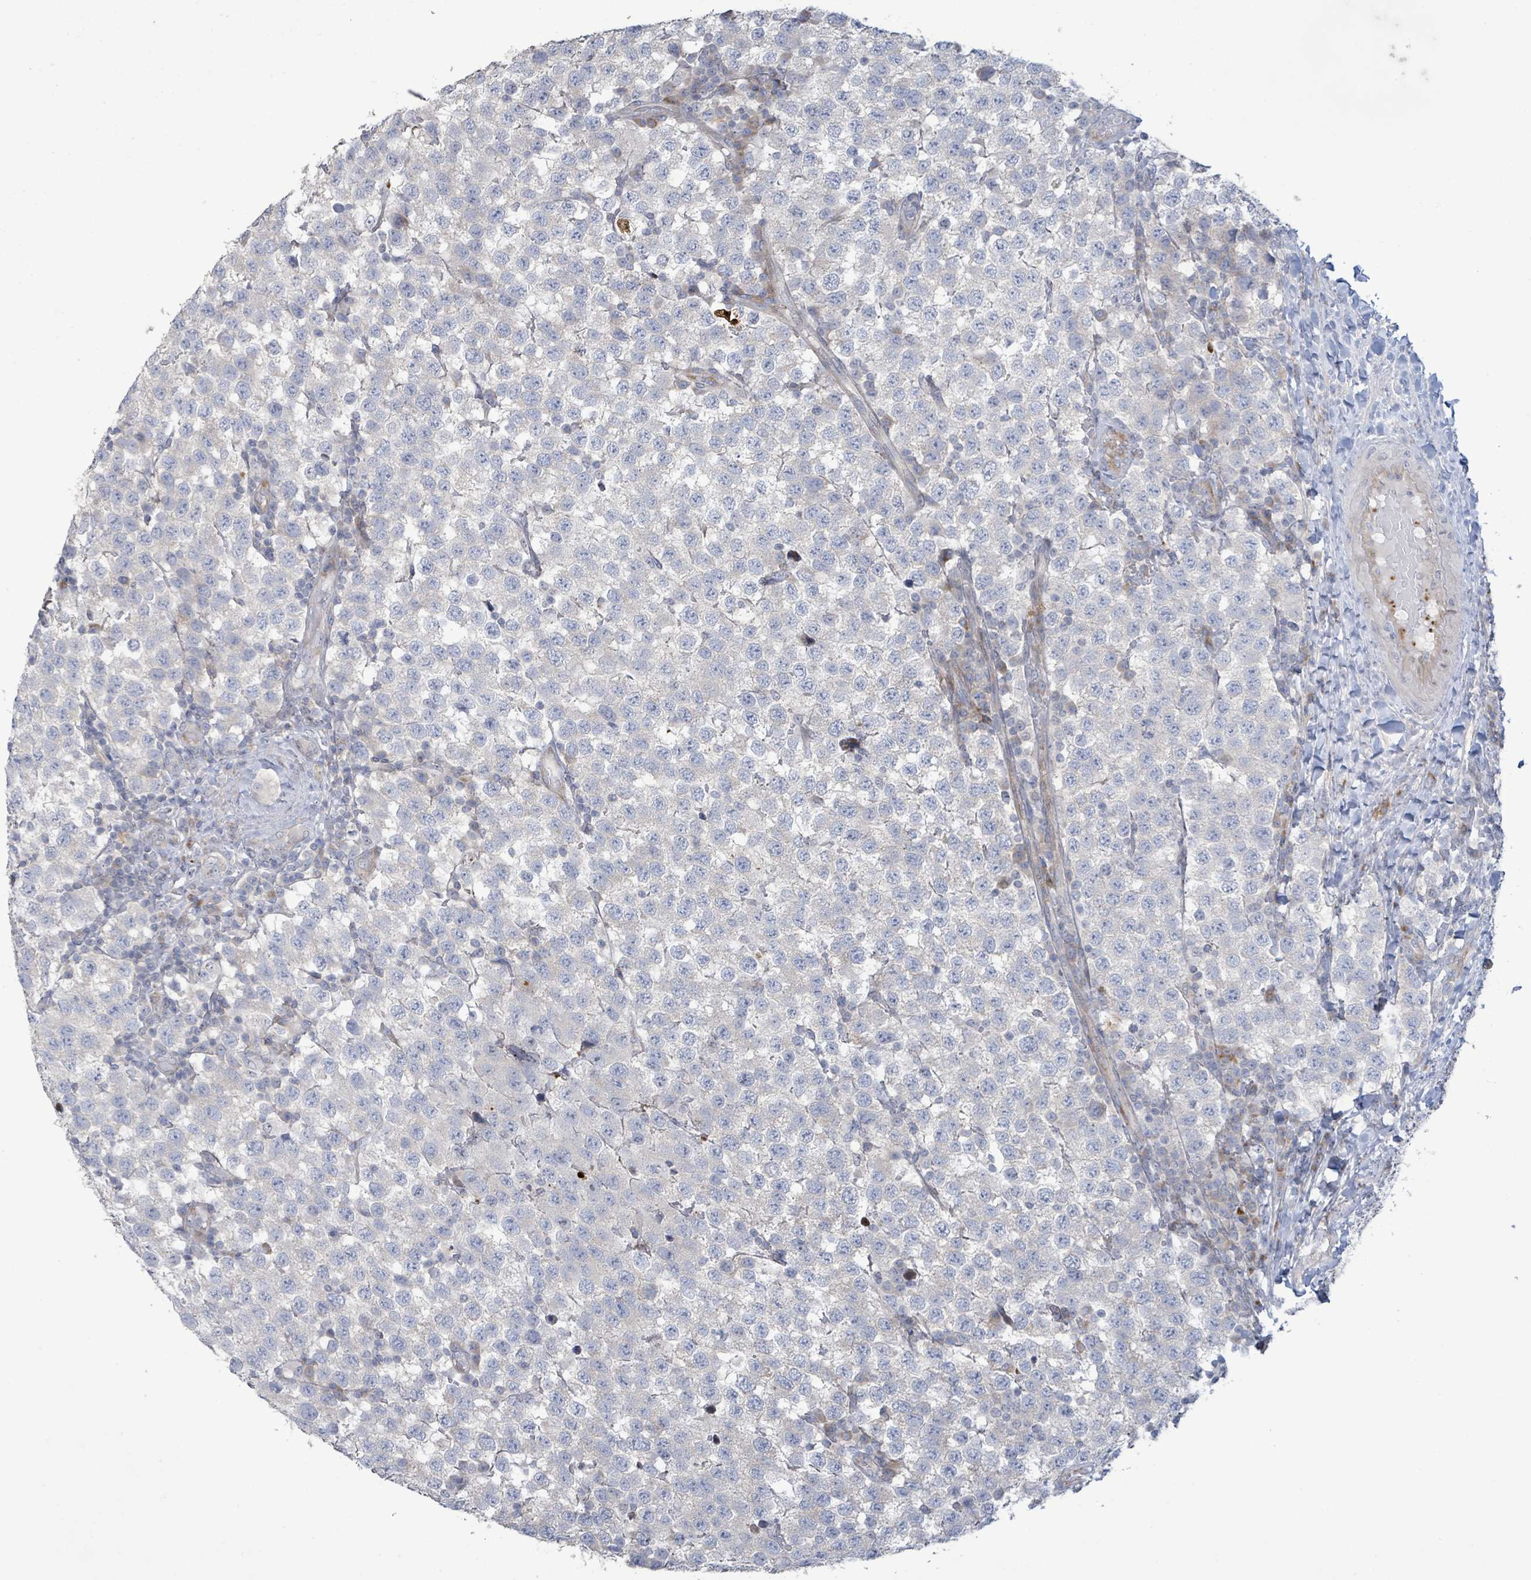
{"staining": {"intensity": "negative", "quantity": "none", "location": "none"}, "tissue": "testis cancer", "cell_type": "Tumor cells", "image_type": "cancer", "snomed": [{"axis": "morphology", "description": "Seminoma, NOS"}, {"axis": "topography", "description": "Testis"}], "caption": "Protein analysis of testis cancer (seminoma) displays no significant positivity in tumor cells. (Stains: DAB (3,3'-diaminobenzidine) immunohistochemistry (IHC) with hematoxylin counter stain, Microscopy: brightfield microscopy at high magnification).", "gene": "LILRA4", "patient": {"sex": "male", "age": 34}}